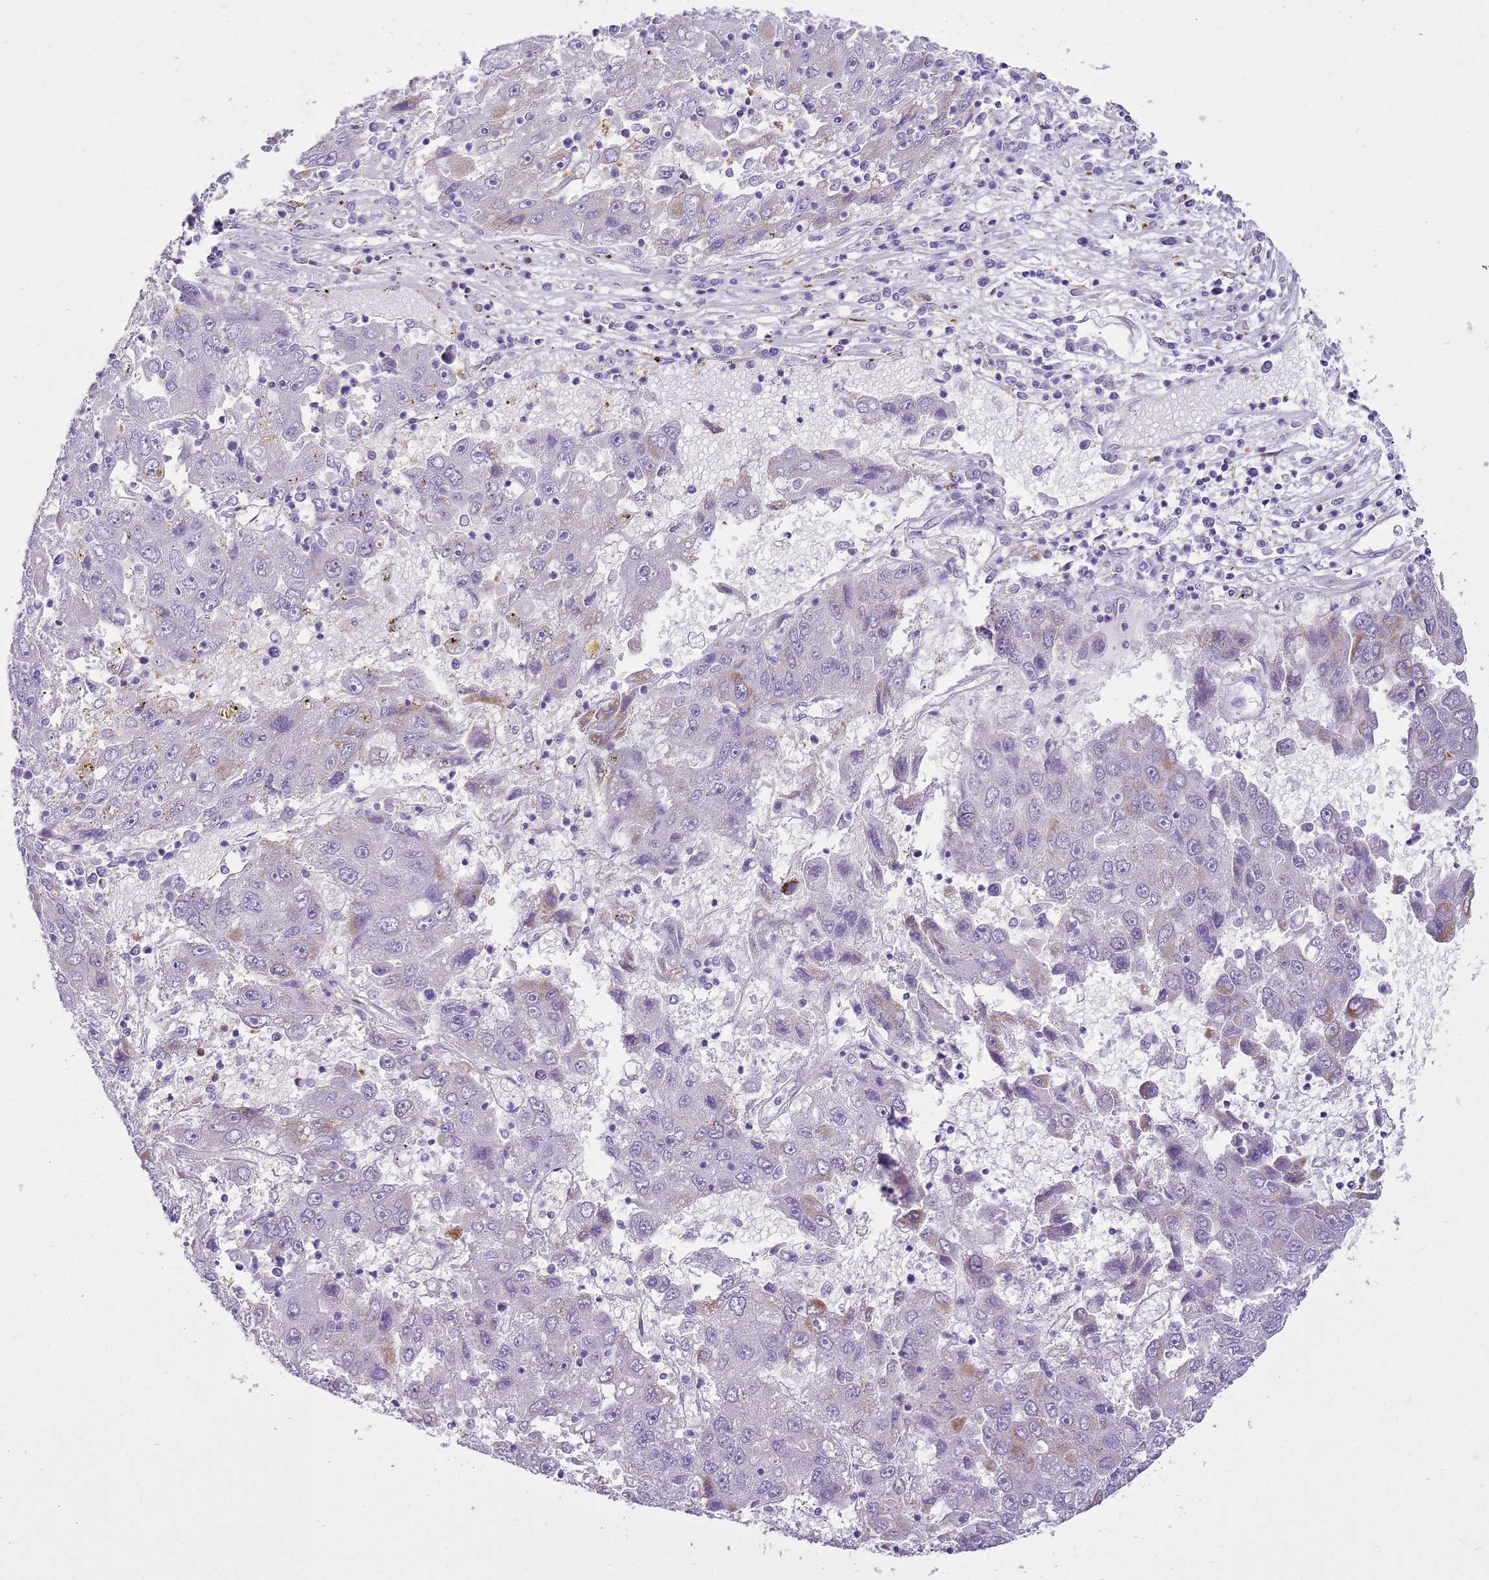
{"staining": {"intensity": "negative", "quantity": "none", "location": "none"}, "tissue": "liver cancer", "cell_type": "Tumor cells", "image_type": "cancer", "snomed": [{"axis": "morphology", "description": "Carcinoma, Hepatocellular, NOS"}, {"axis": "topography", "description": "Liver"}], "caption": "This is an immunohistochemistry photomicrograph of human hepatocellular carcinoma (liver). There is no positivity in tumor cells.", "gene": "SNX21", "patient": {"sex": "male", "age": 49}}